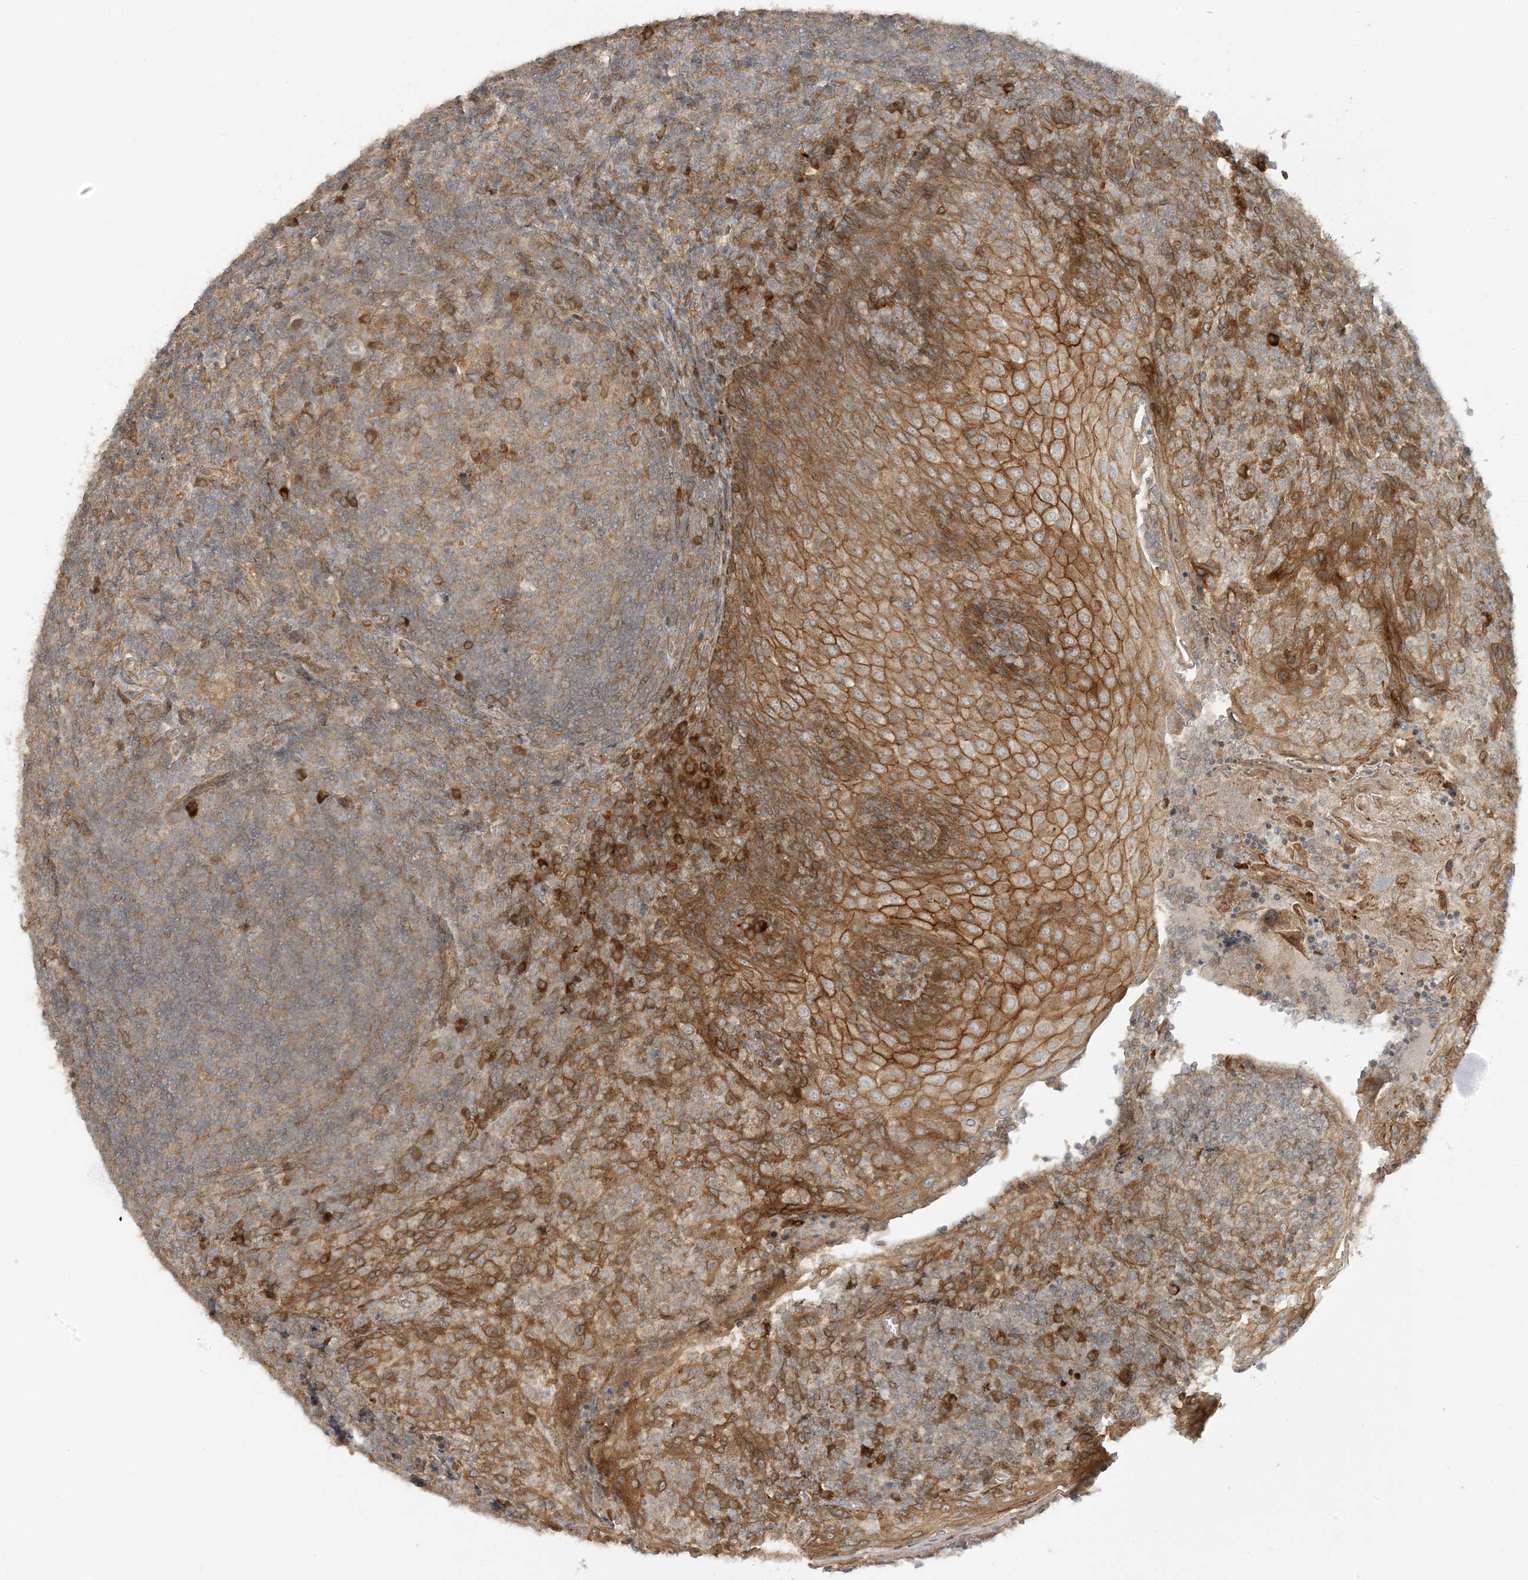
{"staining": {"intensity": "moderate", "quantity": ">75%", "location": "cytoplasmic/membranous"}, "tissue": "tonsil", "cell_type": "Germinal center cells", "image_type": "normal", "snomed": [{"axis": "morphology", "description": "Normal tissue, NOS"}, {"axis": "topography", "description": "Tonsil"}], "caption": "Immunohistochemical staining of benign tonsil demonstrates moderate cytoplasmic/membranous protein expression in approximately >75% of germinal center cells.", "gene": "SCARF2", "patient": {"sex": "female", "age": 19}}